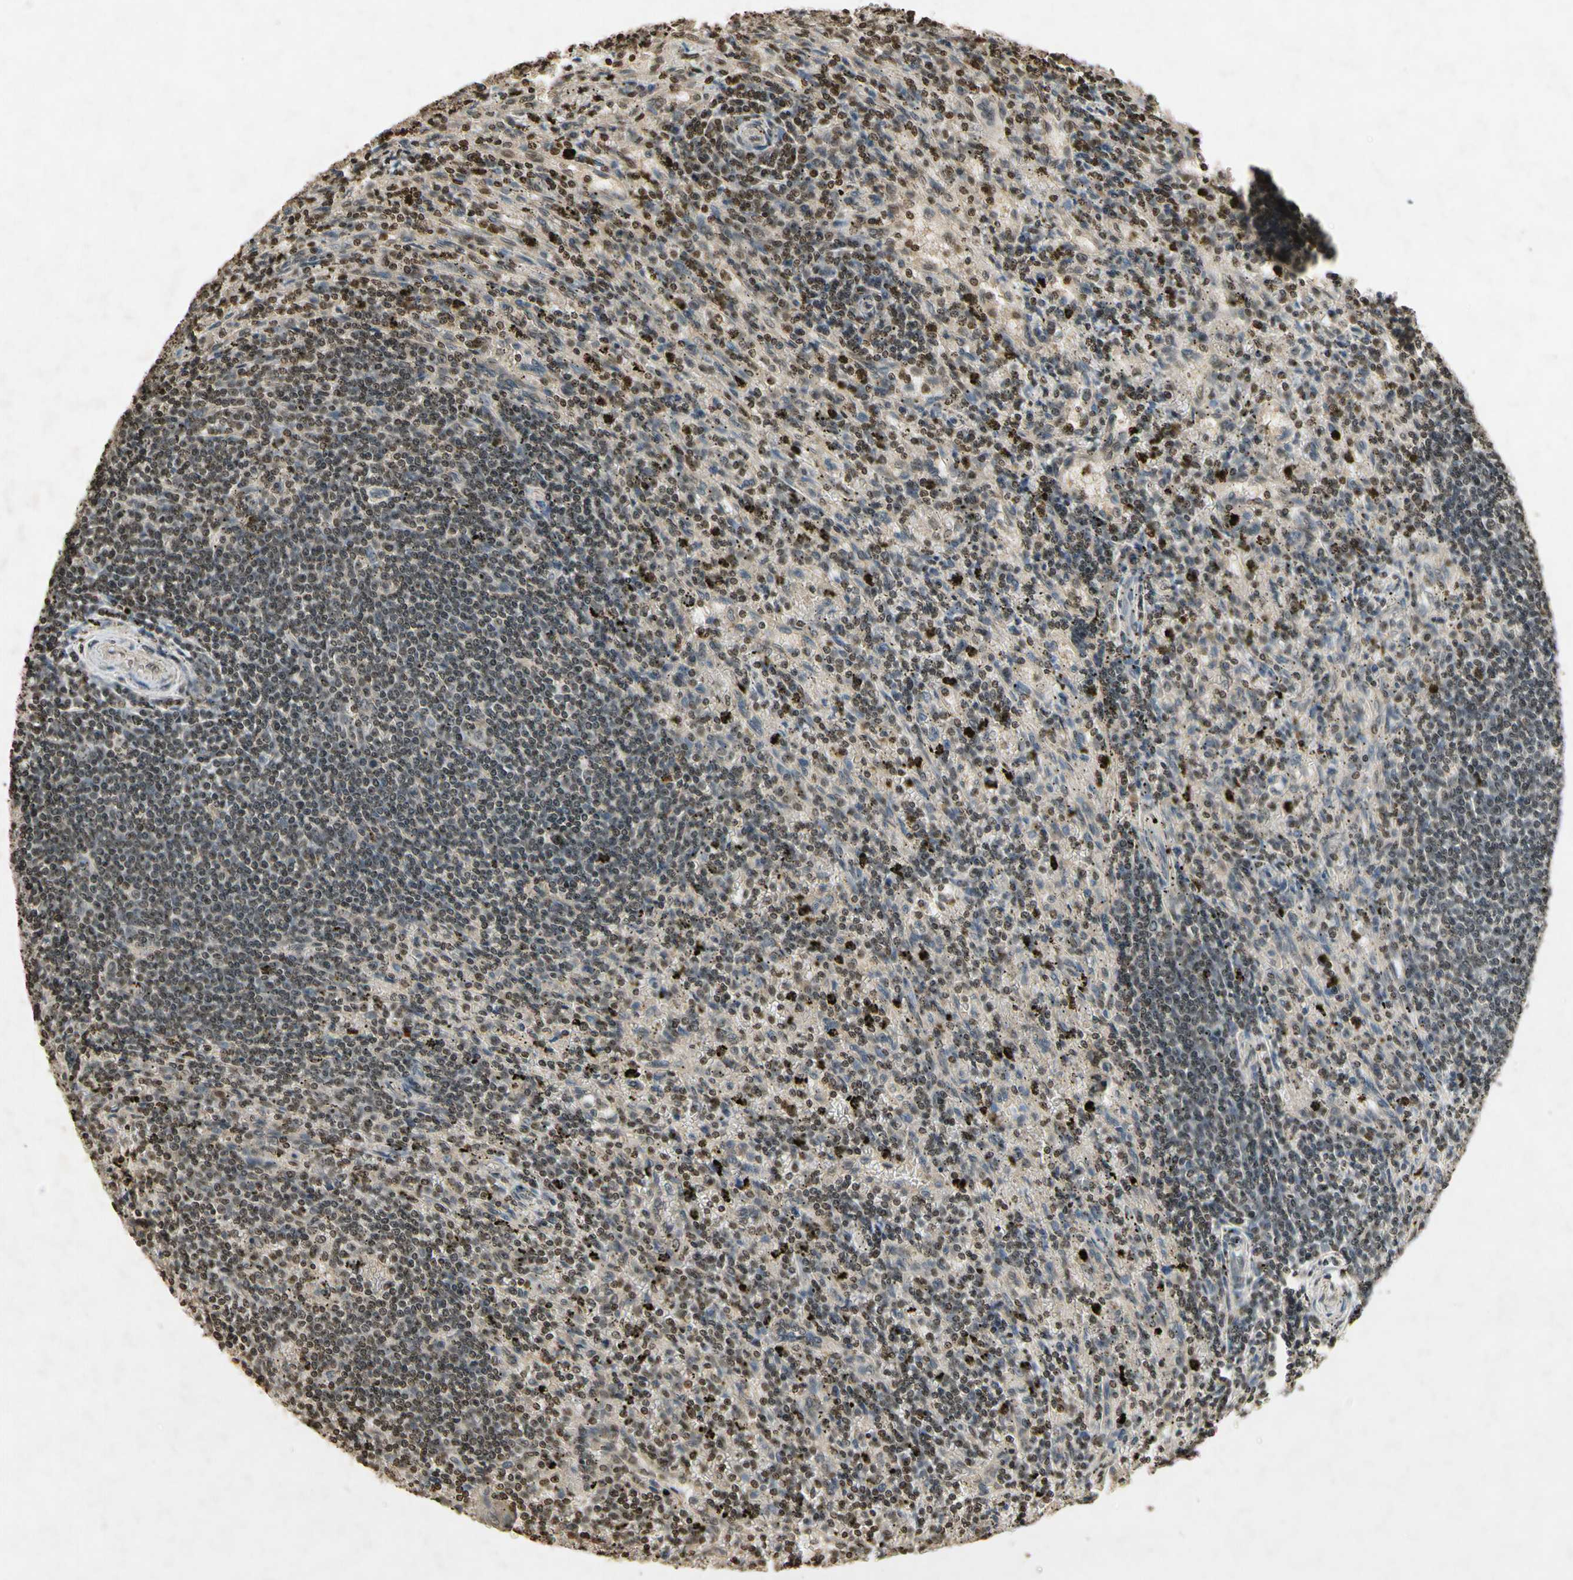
{"staining": {"intensity": "weak", "quantity": ">75%", "location": "nuclear"}, "tissue": "lymphoma", "cell_type": "Tumor cells", "image_type": "cancer", "snomed": [{"axis": "morphology", "description": "Malignant lymphoma, non-Hodgkin's type, Low grade"}, {"axis": "topography", "description": "Spleen"}], "caption": "High-power microscopy captured an IHC photomicrograph of lymphoma, revealing weak nuclear positivity in about >75% of tumor cells.", "gene": "HOXB3", "patient": {"sex": "male", "age": 76}}